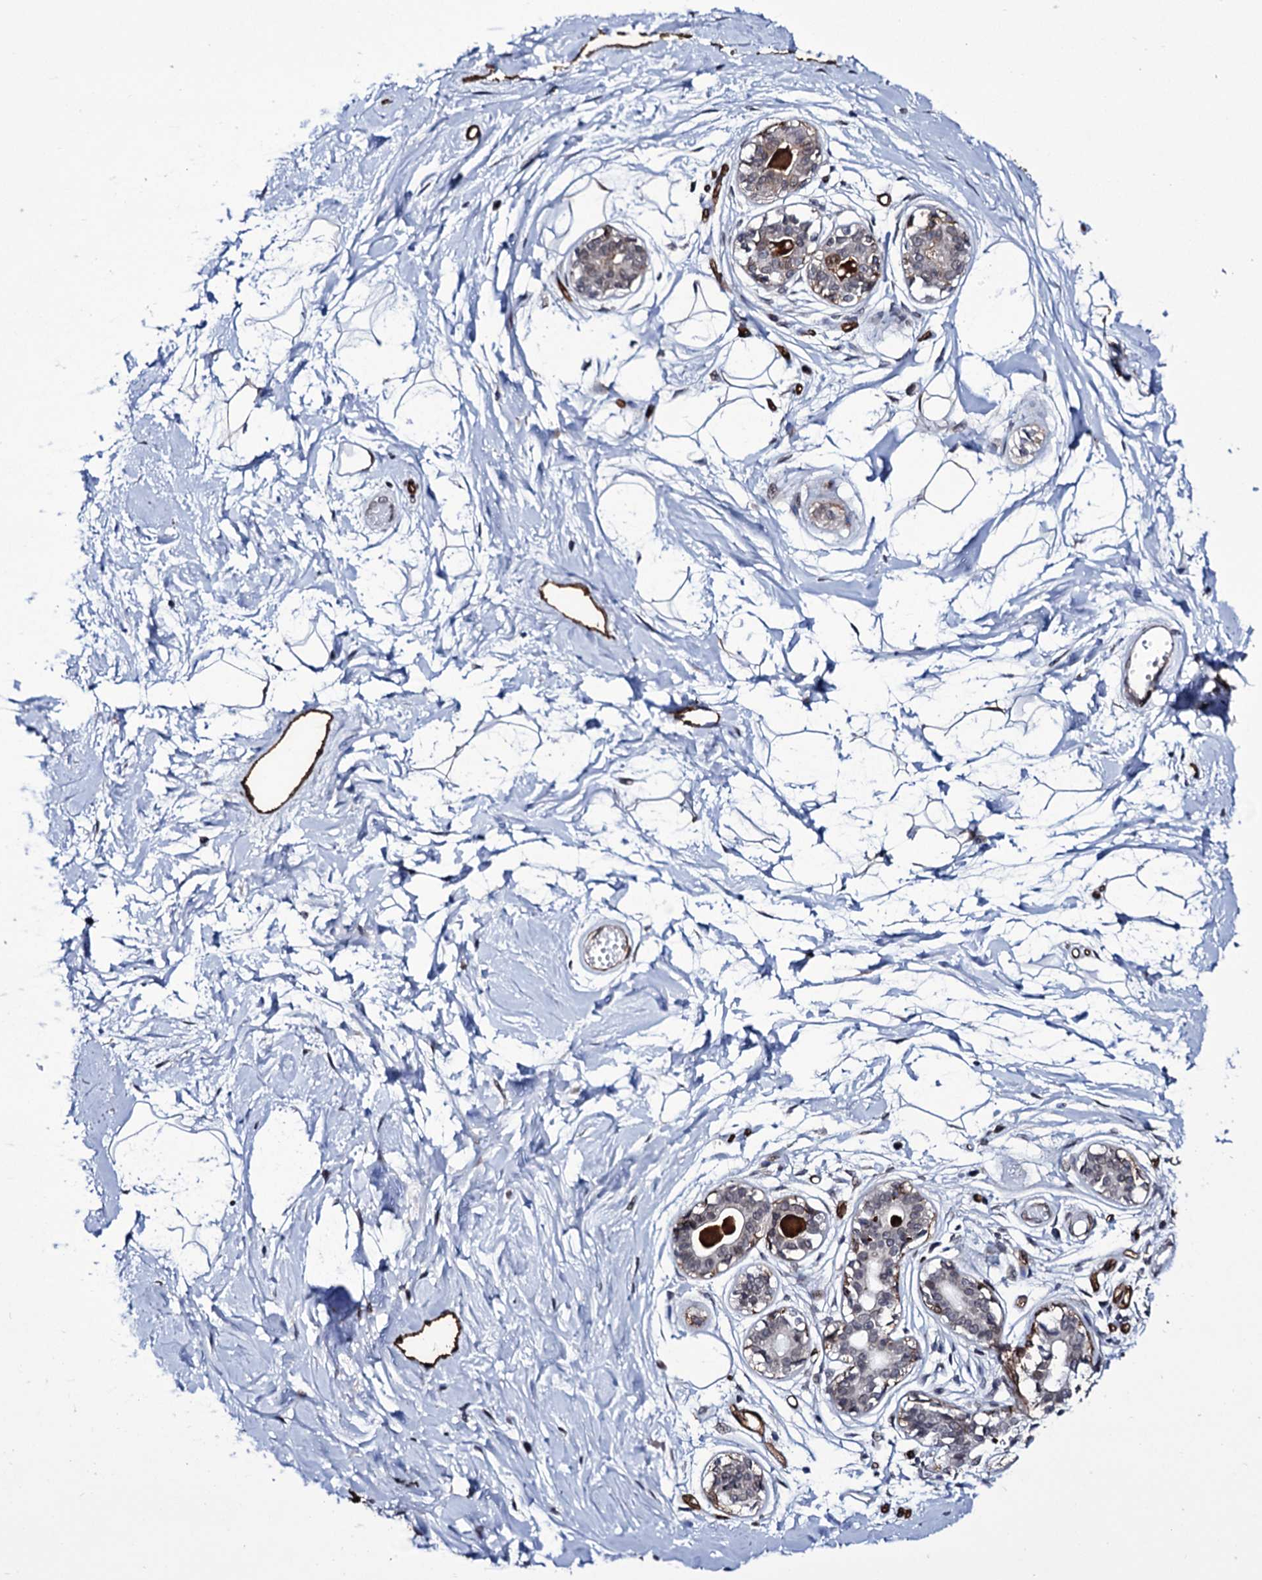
{"staining": {"intensity": "negative", "quantity": "none", "location": "none"}, "tissue": "breast", "cell_type": "Adipocytes", "image_type": "normal", "snomed": [{"axis": "morphology", "description": "Normal tissue, NOS"}, {"axis": "topography", "description": "Breast"}], "caption": "The IHC histopathology image has no significant expression in adipocytes of breast.", "gene": "ZC3H12C", "patient": {"sex": "female", "age": 45}}